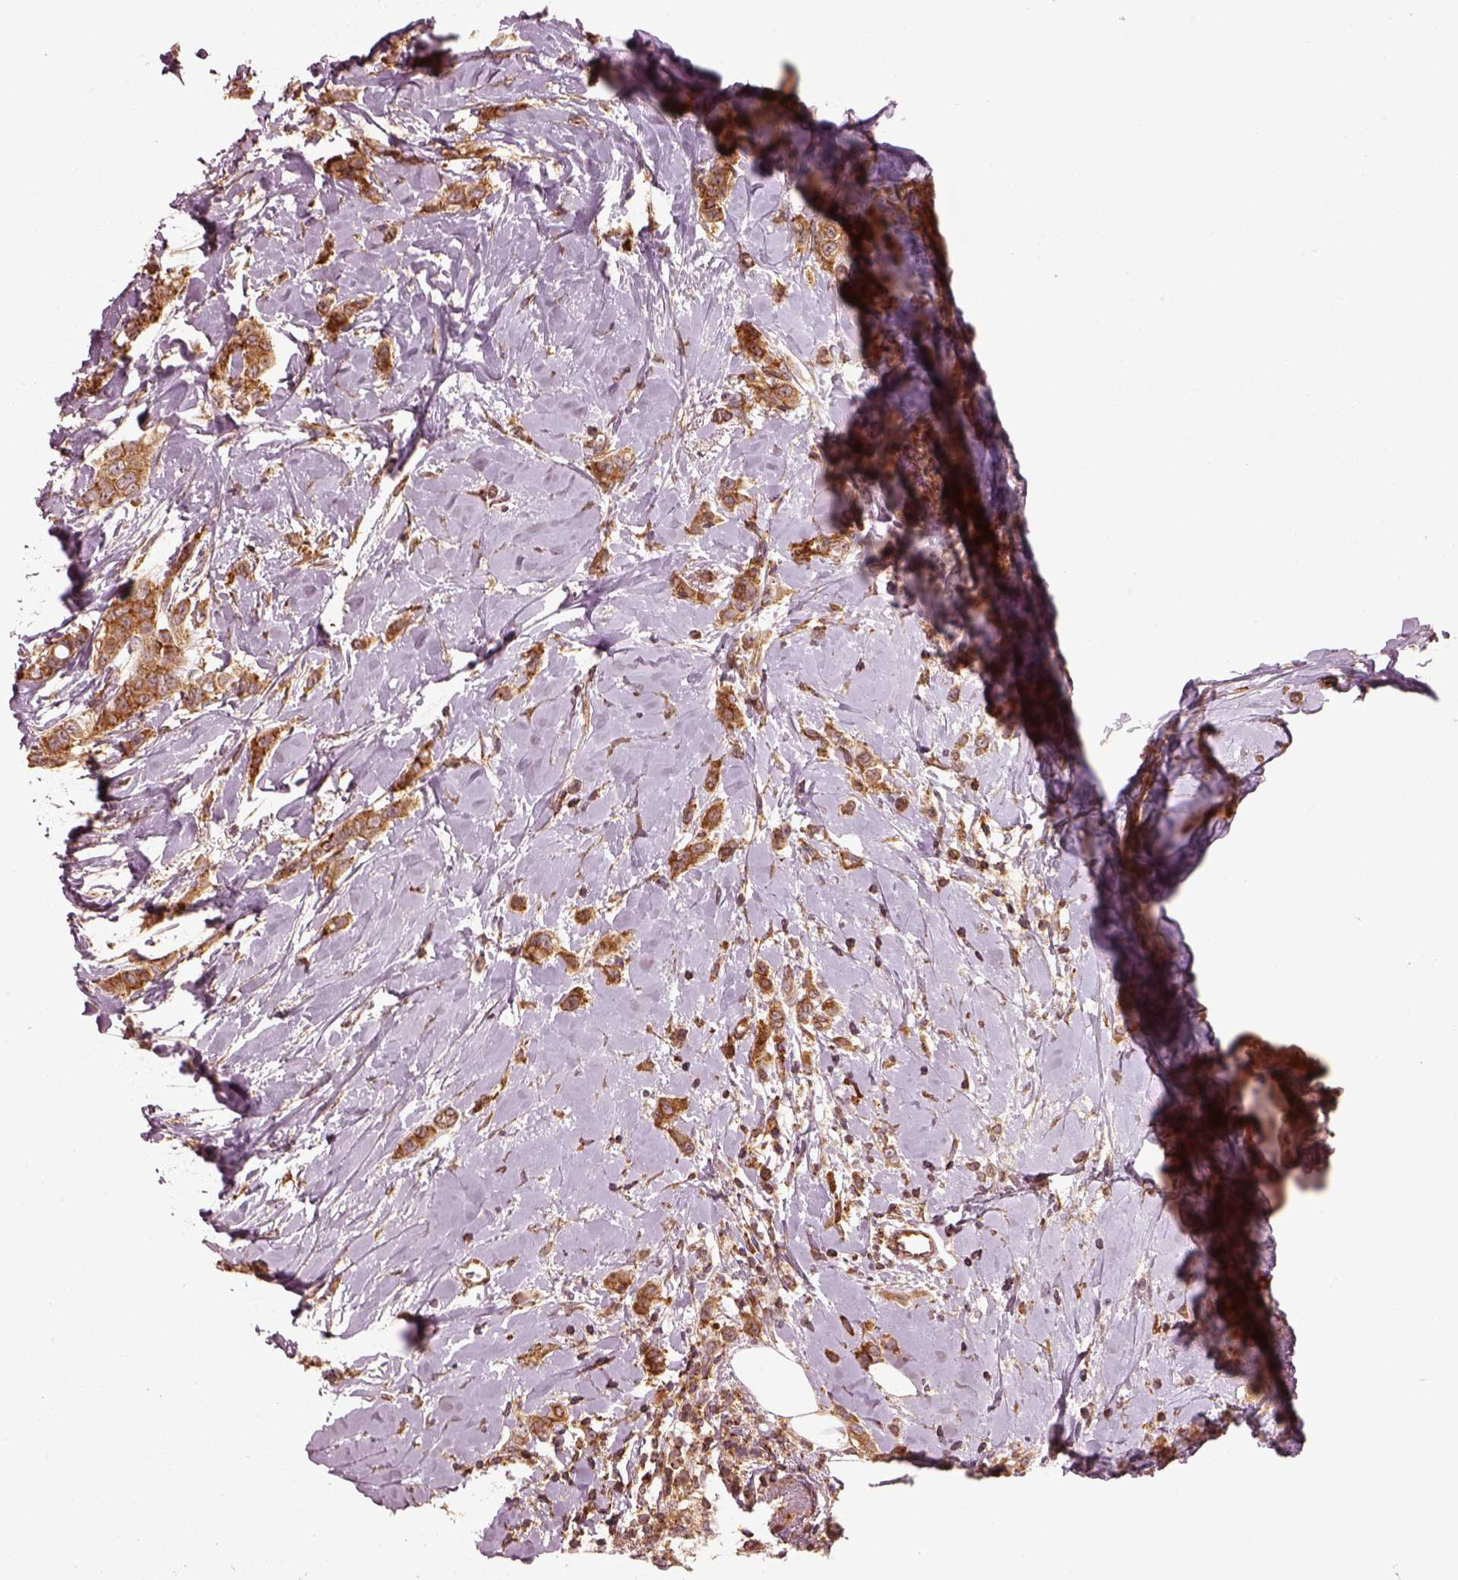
{"staining": {"intensity": "moderate", "quantity": ">75%", "location": "cytoplasmic/membranous"}, "tissue": "breast cancer", "cell_type": "Tumor cells", "image_type": "cancer", "snomed": [{"axis": "morphology", "description": "Lobular carcinoma"}, {"axis": "topography", "description": "Breast"}], "caption": "Moderate cytoplasmic/membranous positivity is present in about >75% of tumor cells in breast lobular carcinoma. (Stains: DAB (3,3'-diaminobenzidine) in brown, nuclei in blue, Microscopy: brightfield microscopy at high magnification).", "gene": "LSM14A", "patient": {"sex": "female", "age": 66}}